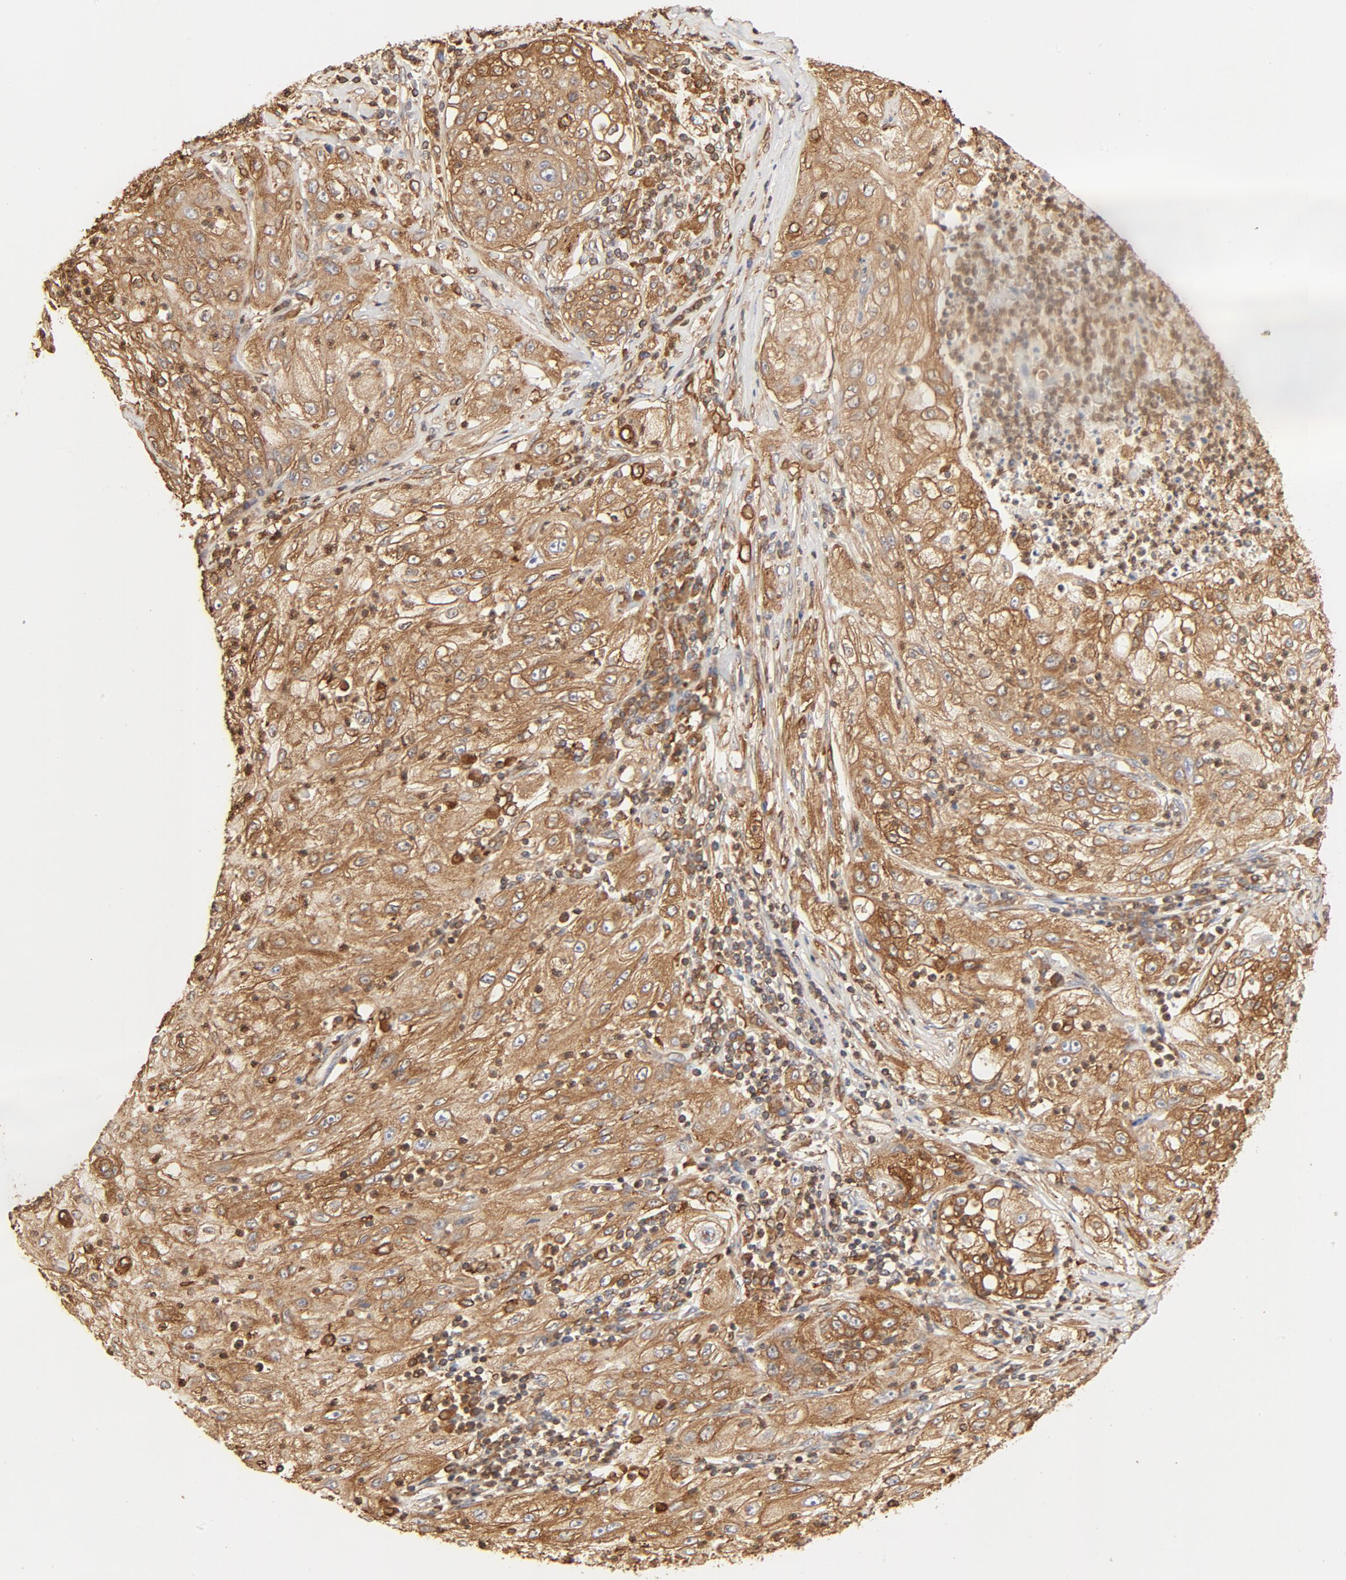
{"staining": {"intensity": "moderate", "quantity": ">75%", "location": "cytoplasmic/membranous"}, "tissue": "lung cancer", "cell_type": "Tumor cells", "image_type": "cancer", "snomed": [{"axis": "morphology", "description": "Inflammation, NOS"}, {"axis": "morphology", "description": "Squamous cell carcinoma, NOS"}, {"axis": "topography", "description": "Lymph node"}, {"axis": "topography", "description": "Soft tissue"}, {"axis": "topography", "description": "Lung"}], "caption": "The immunohistochemical stain labels moderate cytoplasmic/membranous staining in tumor cells of squamous cell carcinoma (lung) tissue. (Brightfield microscopy of DAB IHC at high magnification).", "gene": "BCAP31", "patient": {"sex": "male", "age": 66}}